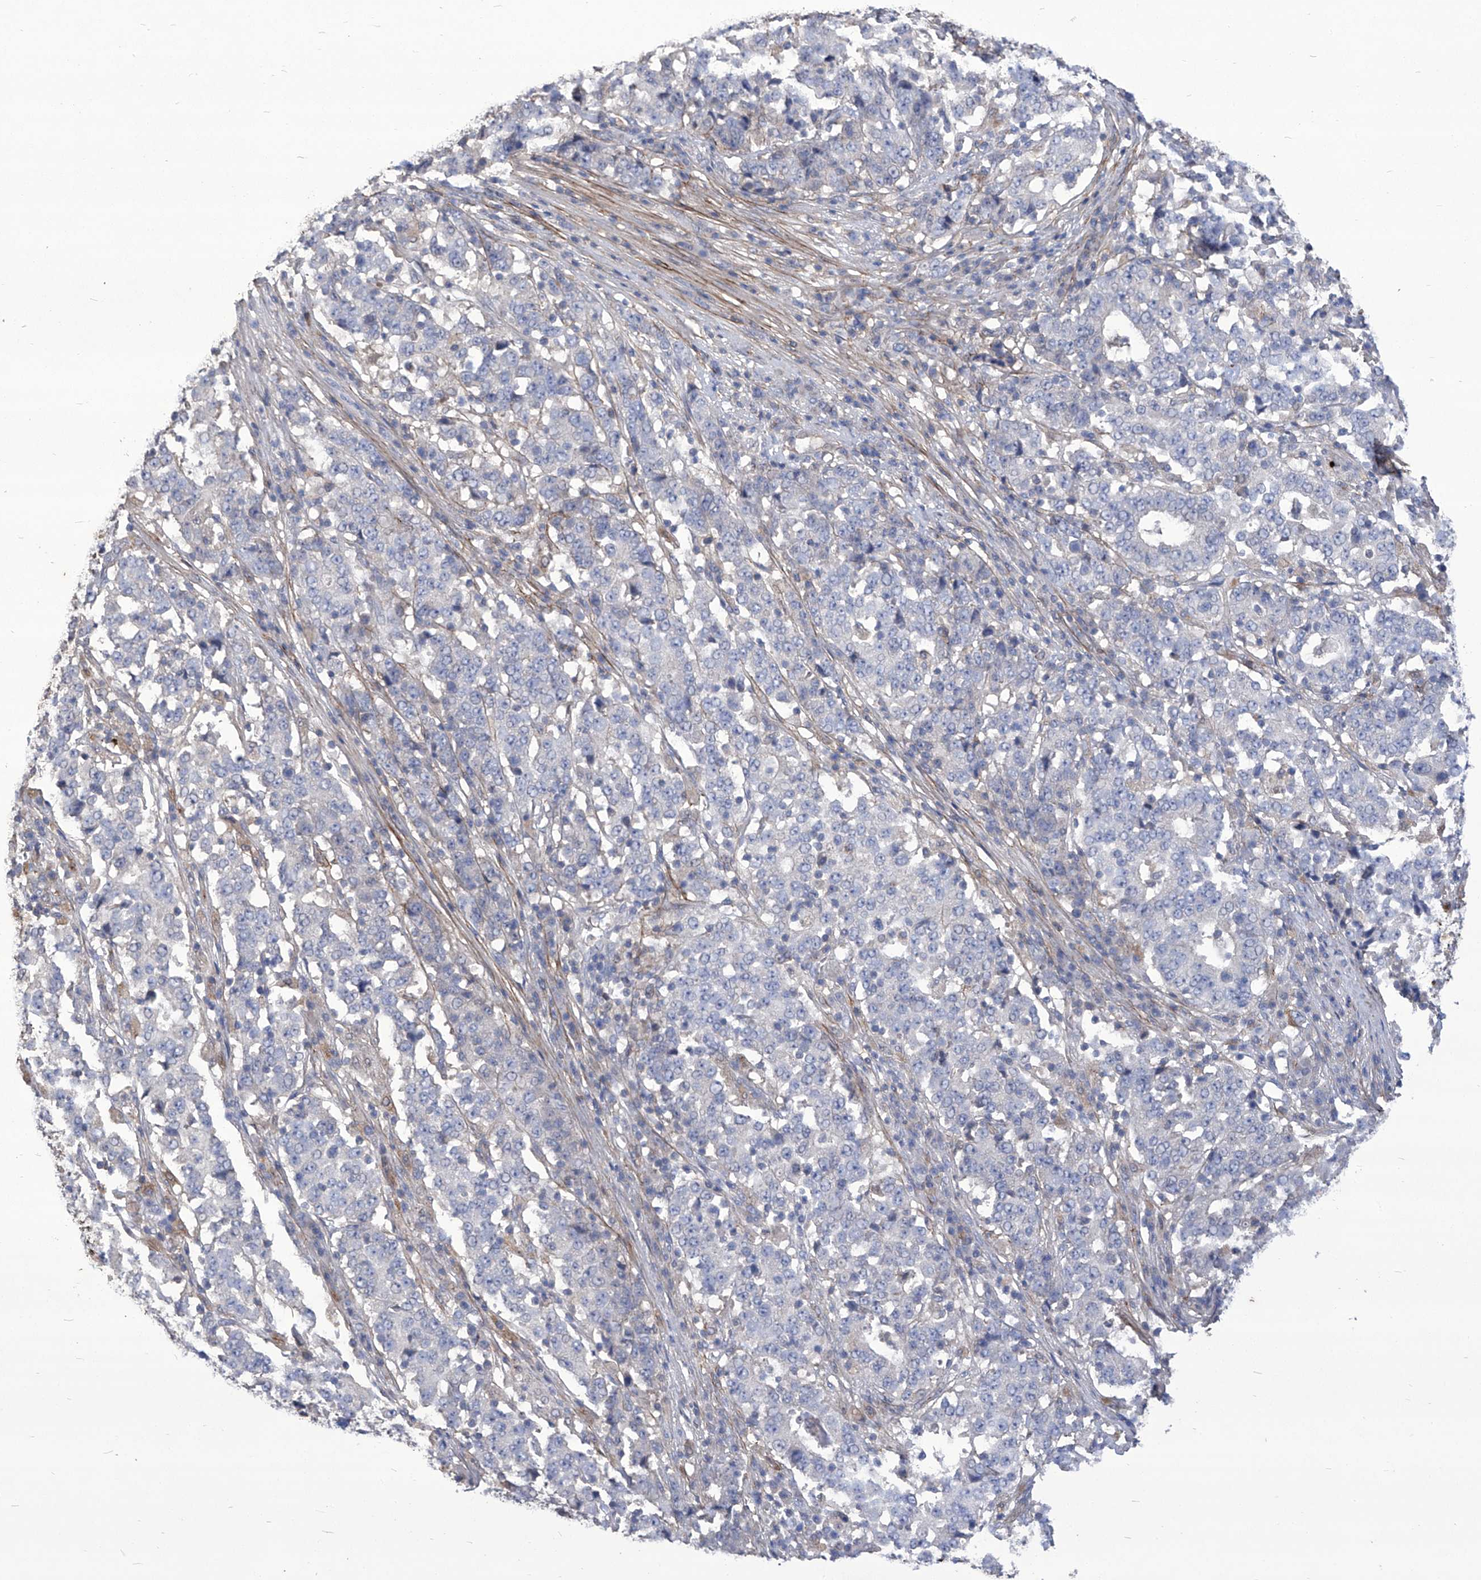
{"staining": {"intensity": "negative", "quantity": "none", "location": "none"}, "tissue": "stomach cancer", "cell_type": "Tumor cells", "image_type": "cancer", "snomed": [{"axis": "morphology", "description": "Adenocarcinoma, NOS"}, {"axis": "topography", "description": "Stomach"}], "caption": "A photomicrograph of human stomach cancer (adenocarcinoma) is negative for staining in tumor cells. (Stains: DAB immunohistochemistry (IHC) with hematoxylin counter stain, Microscopy: brightfield microscopy at high magnification).", "gene": "TXNIP", "patient": {"sex": "male", "age": 59}}